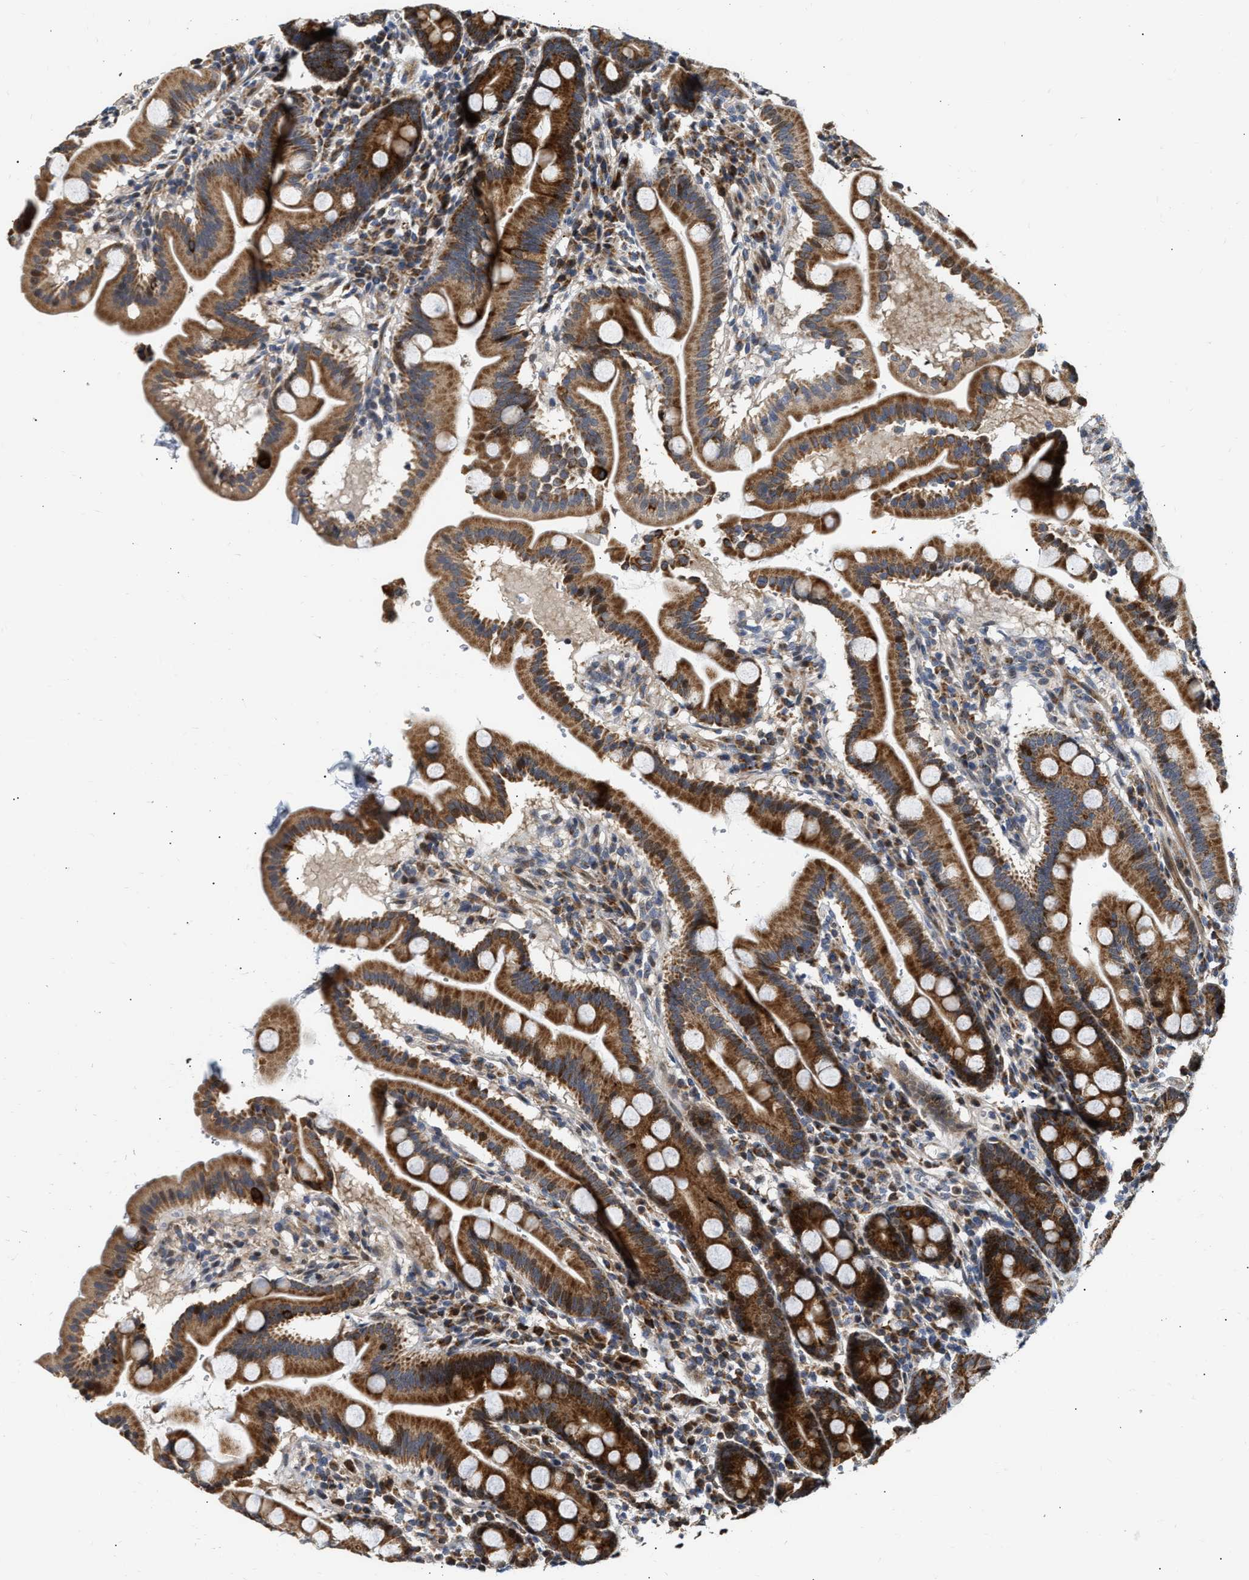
{"staining": {"intensity": "strong", "quantity": ">75%", "location": "cytoplasmic/membranous"}, "tissue": "duodenum", "cell_type": "Glandular cells", "image_type": "normal", "snomed": [{"axis": "morphology", "description": "Normal tissue, NOS"}, {"axis": "topography", "description": "Duodenum"}], "caption": "This histopathology image shows immunohistochemistry staining of benign duodenum, with high strong cytoplasmic/membranous staining in approximately >75% of glandular cells.", "gene": "DEPTOR", "patient": {"sex": "male", "age": 50}}